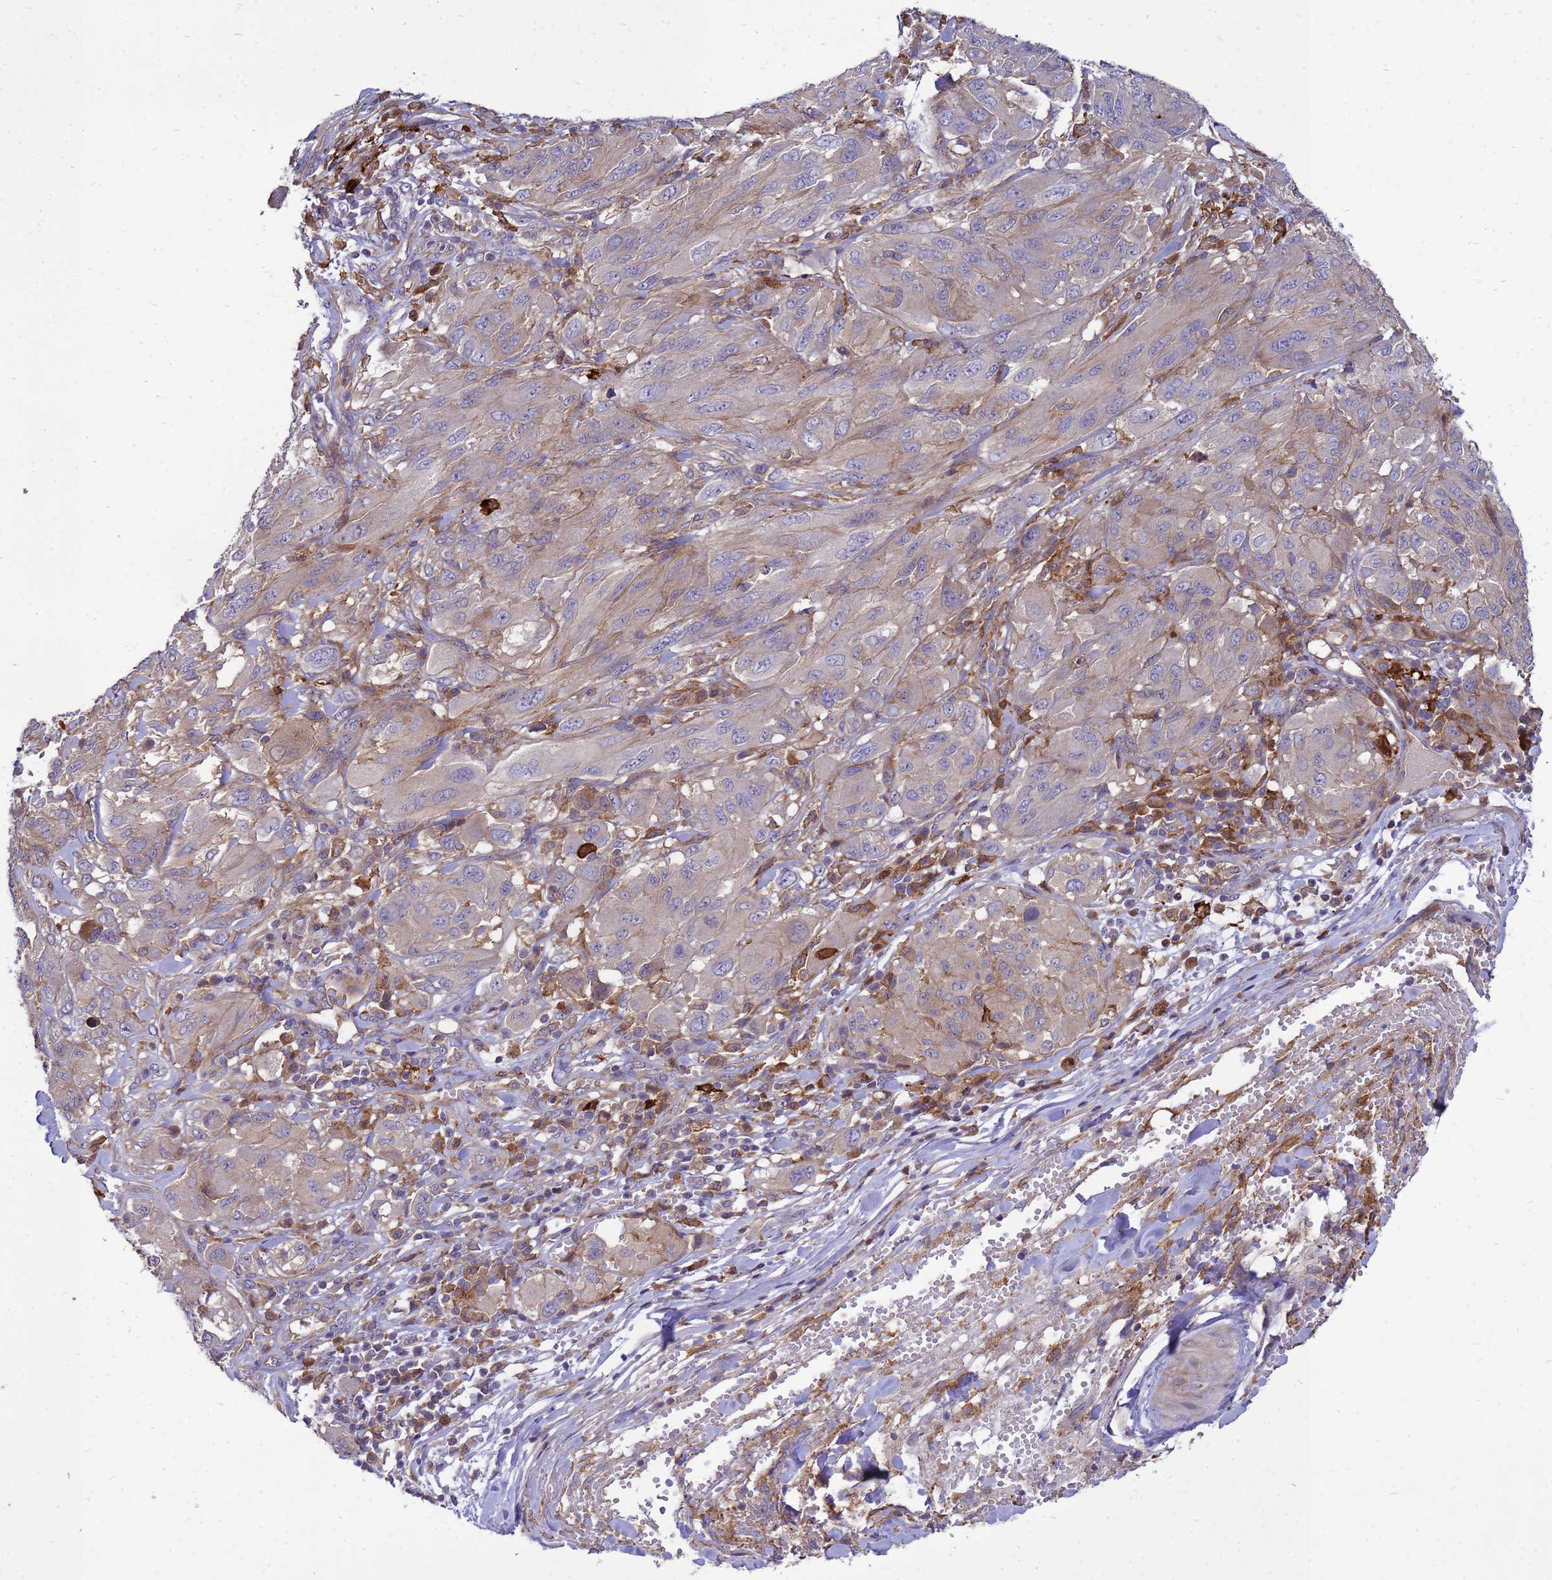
{"staining": {"intensity": "weak", "quantity": ">75%", "location": "cytoplasmic/membranous"}, "tissue": "melanoma", "cell_type": "Tumor cells", "image_type": "cancer", "snomed": [{"axis": "morphology", "description": "Malignant melanoma, NOS"}, {"axis": "topography", "description": "Skin"}], "caption": "Immunohistochemistry of melanoma shows low levels of weak cytoplasmic/membranous expression in about >75% of tumor cells. Using DAB (3,3'-diaminobenzidine) (brown) and hematoxylin (blue) stains, captured at high magnification using brightfield microscopy.", "gene": "RNF215", "patient": {"sex": "female", "age": 91}}